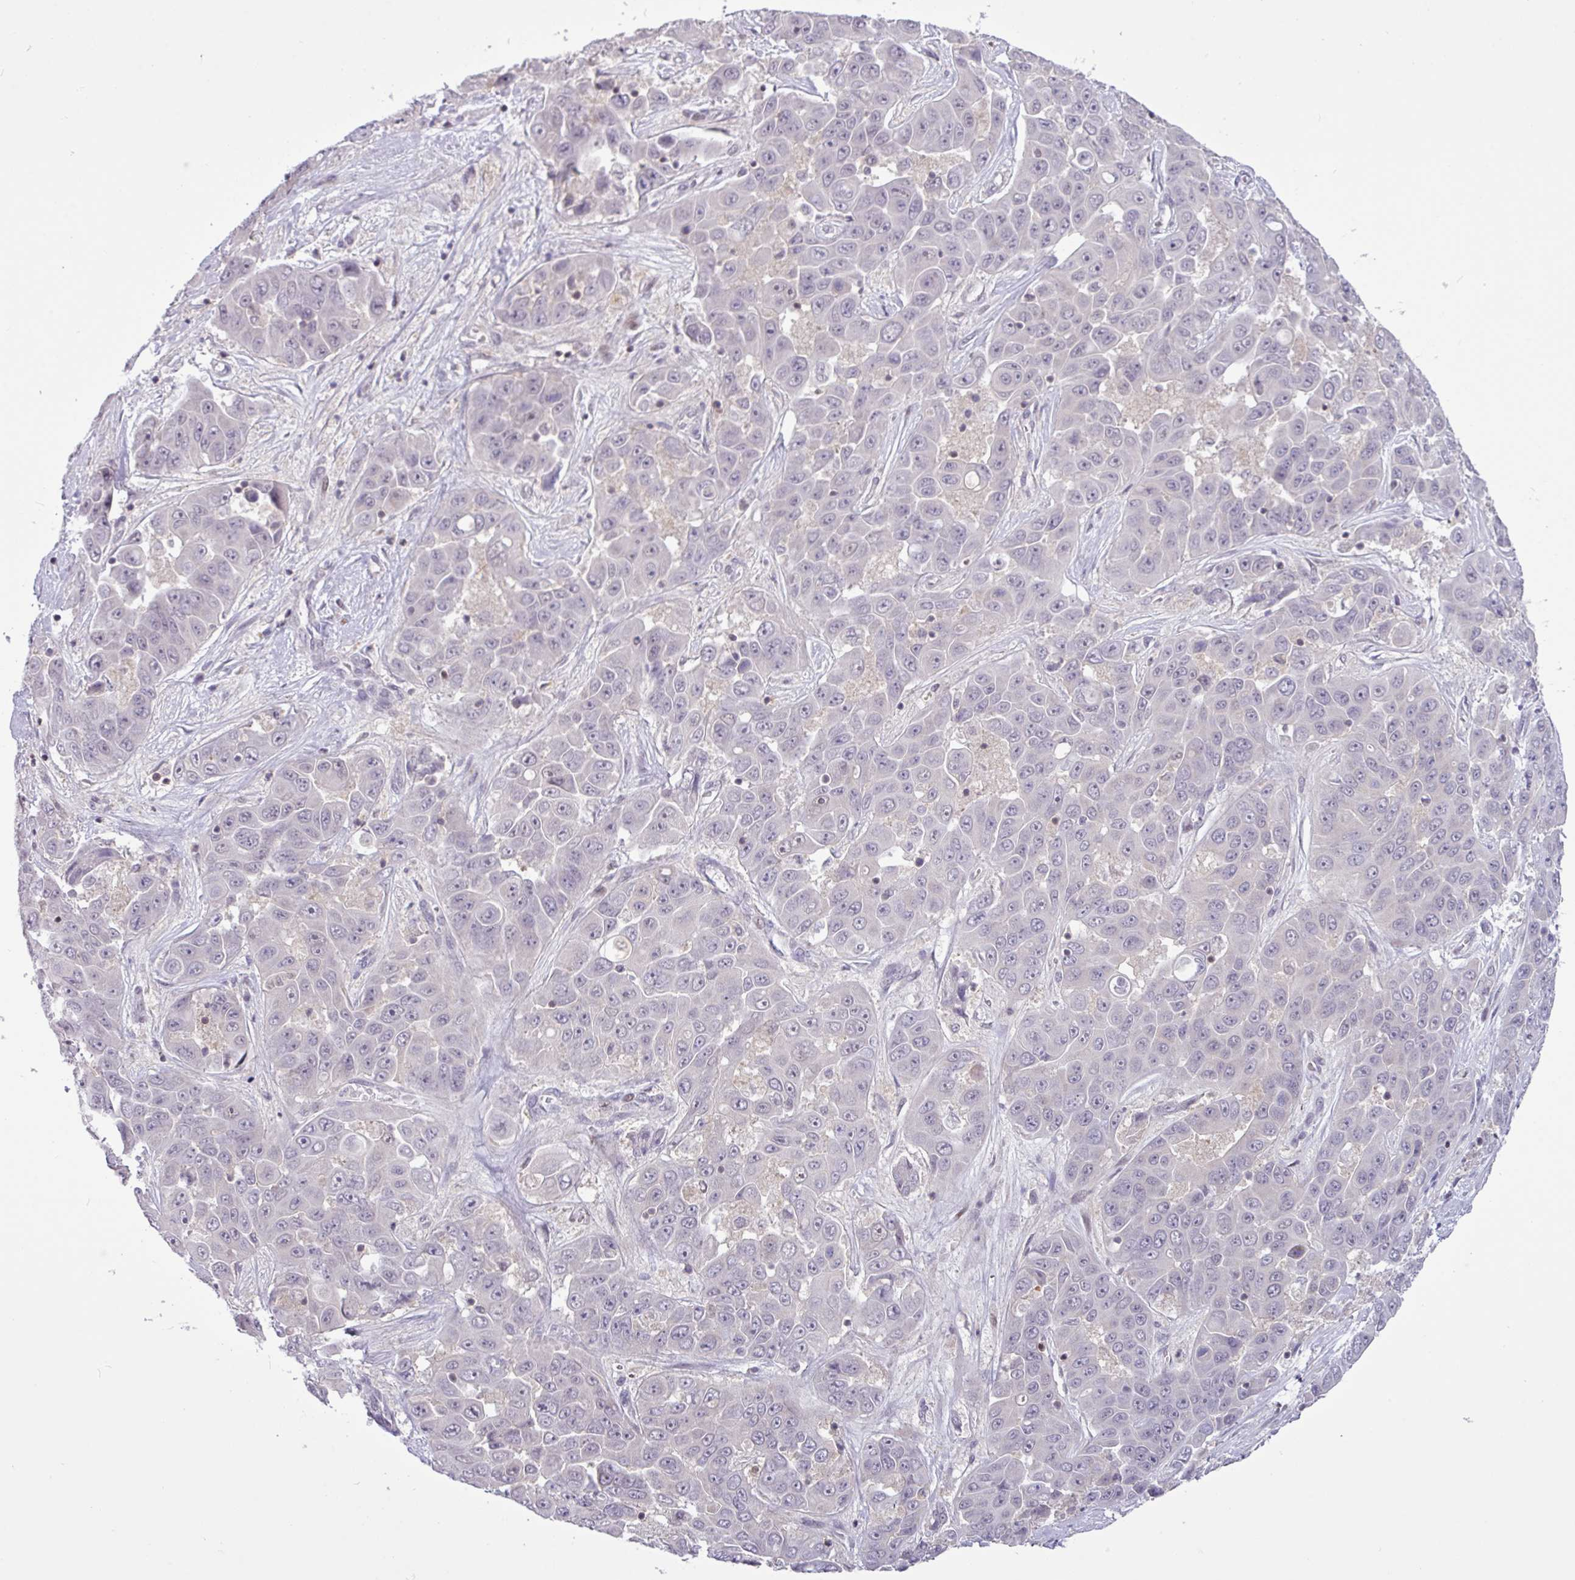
{"staining": {"intensity": "negative", "quantity": "none", "location": "none"}, "tissue": "liver cancer", "cell_type": "Tumor cells", "image_type": "cancer", "snomed": [{"axis": "morphology", "description": "Cholangiocarcinoma"}, {"axis": "topography", "description": "Liver"}], "caption": "This image is of liver cancer (cholangiocarcinoma) stained with immunohistochemistry to label a protein in brown with the nuclei are counter-stained blue. There is no expression in tumor cells.", "gene": "RTL3", "patient": {"sex": "female", "age": 52}}